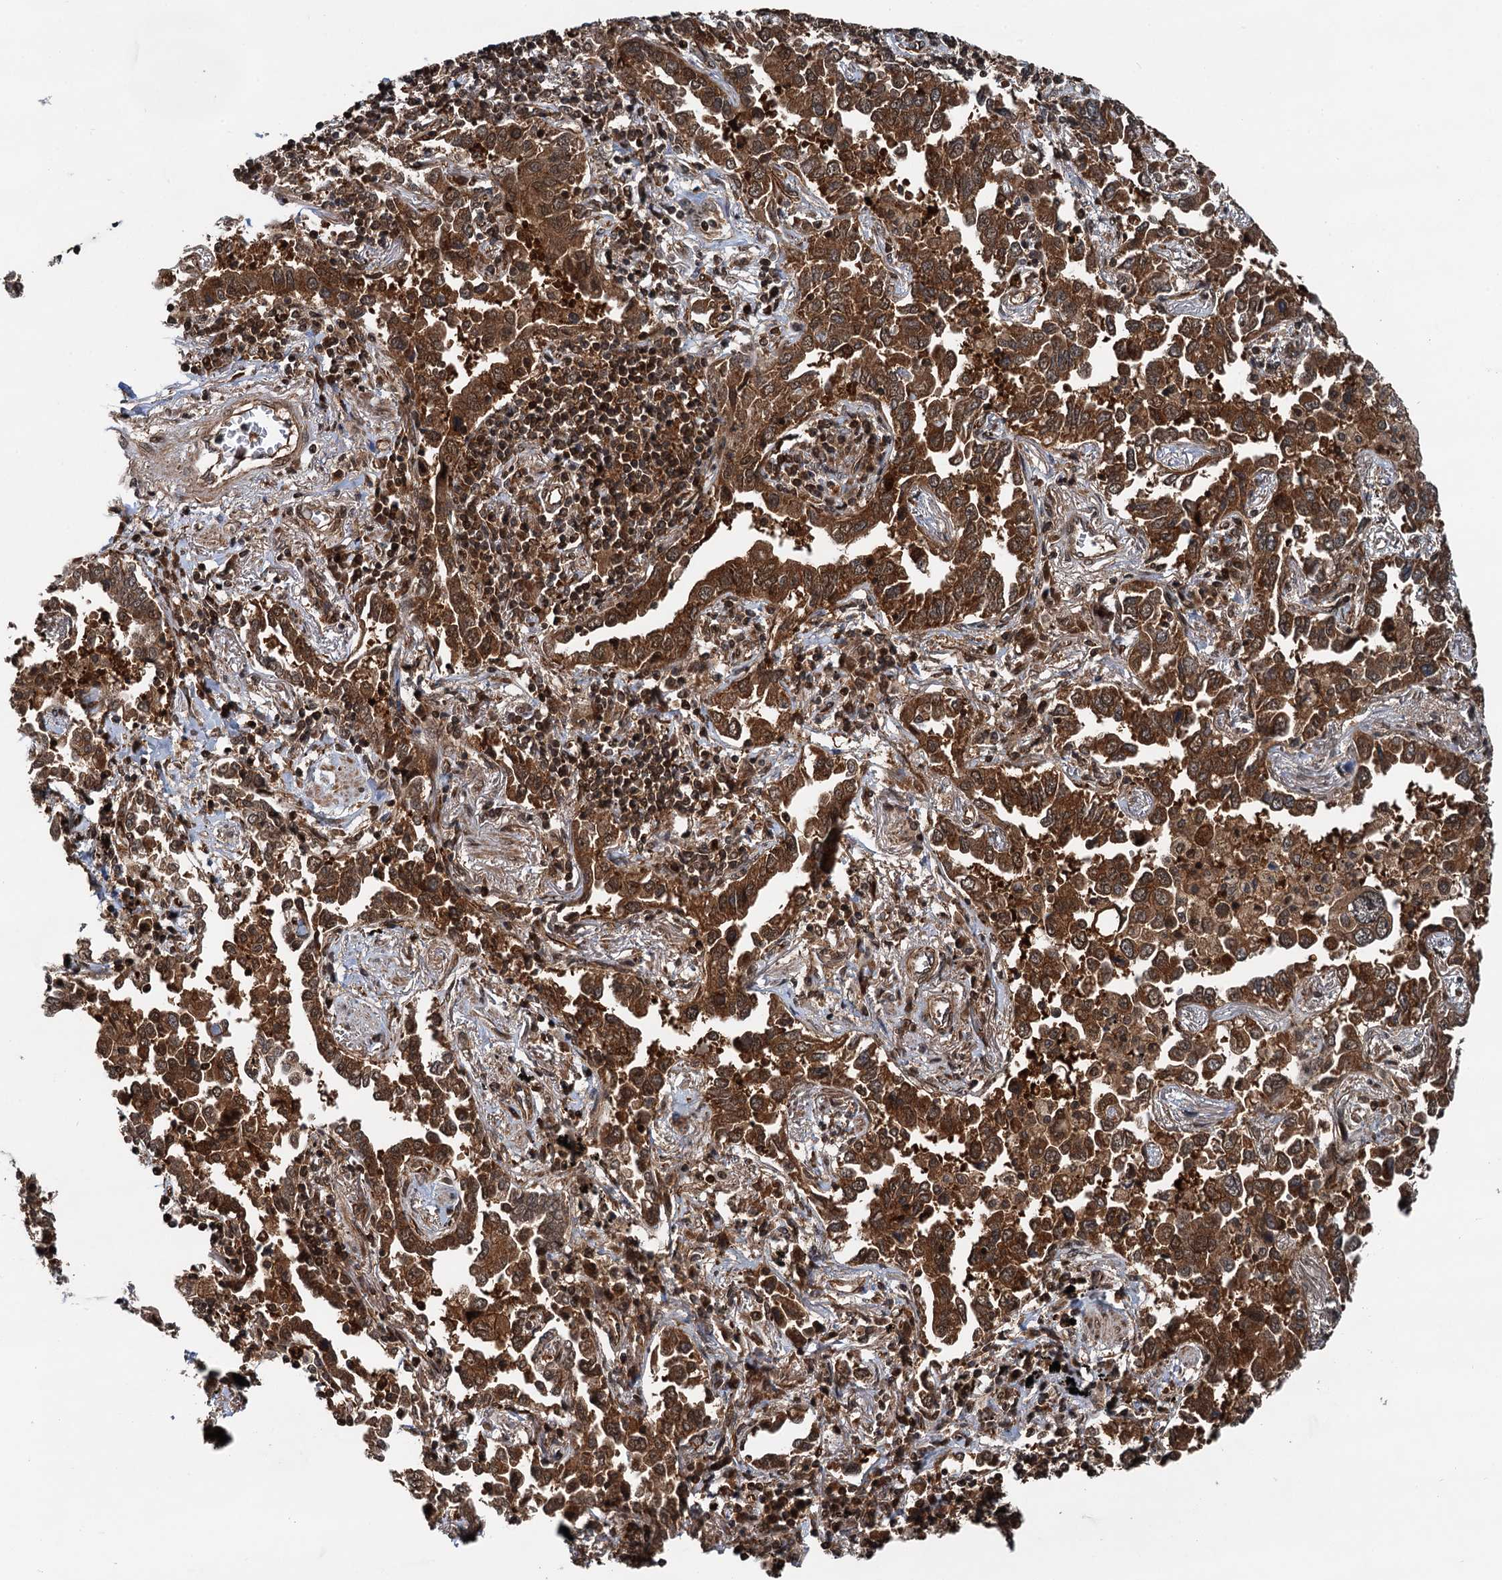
{"staining": {"intensity": "strong", "quantity": ">75%", "location": "cytoplasmic/membranous"}, "tissue": "lung cancer", "cell_type": "Tumor cells", "image_type": "cancer", "snomed": [{"axis": "morphology", "description": "Adenocarcinoma, NOS"}, {"axis": "topography", "description": "Lung"}], "caption": "Immunohistochemistry (IHC) (DAB) staining of lung cancer (adenocarcinoma) displays strong cytoplasmic/membranous protein staining in approximately >75% of tumor cells. The staining is performed using DAB (3,3'-diaminobenzidine) brown chromogen to label protein expression. The nuclei are counter-stained blue using hematoxylin.", "gene": "STUB1", "patient": {"sex": "male", "age": 67}}